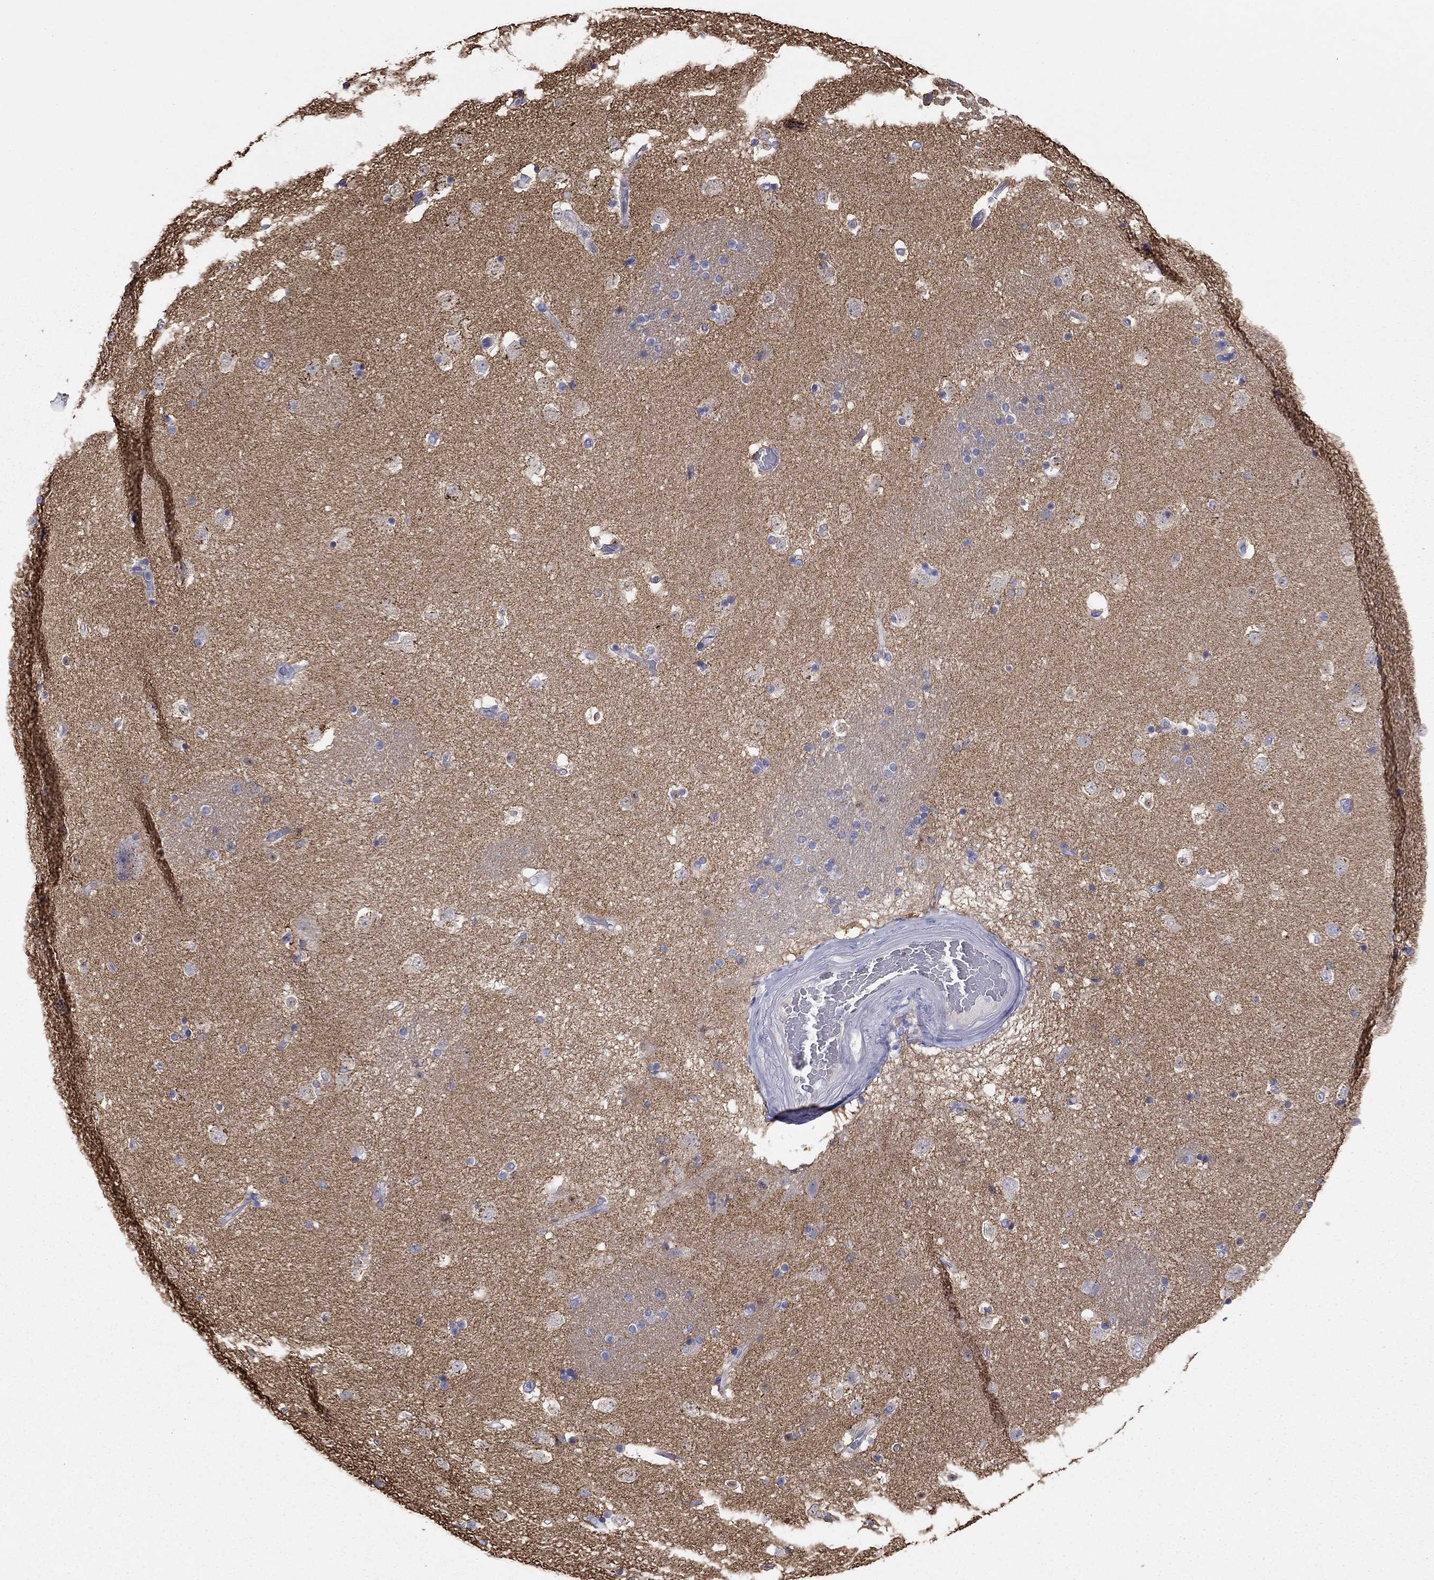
{"staining": {"intensity": "negative", "quantity": "none", "location": "none"}, "tissue": "caudate", "cell_type": "Glial cells", "image_type": "normal", "snomed": [{"axis": "morphology", "description": "Normal tissue, NOS"}, {"axis": "topography", "description": "Lateral ventricle wall"}], "caption": "Immunohistochemistry (IHC) of unremarkable caudate exhibits no expression in glial cells.", "gene": "SEPTIN3", "patient": {"sex": "male", "age": 51}}